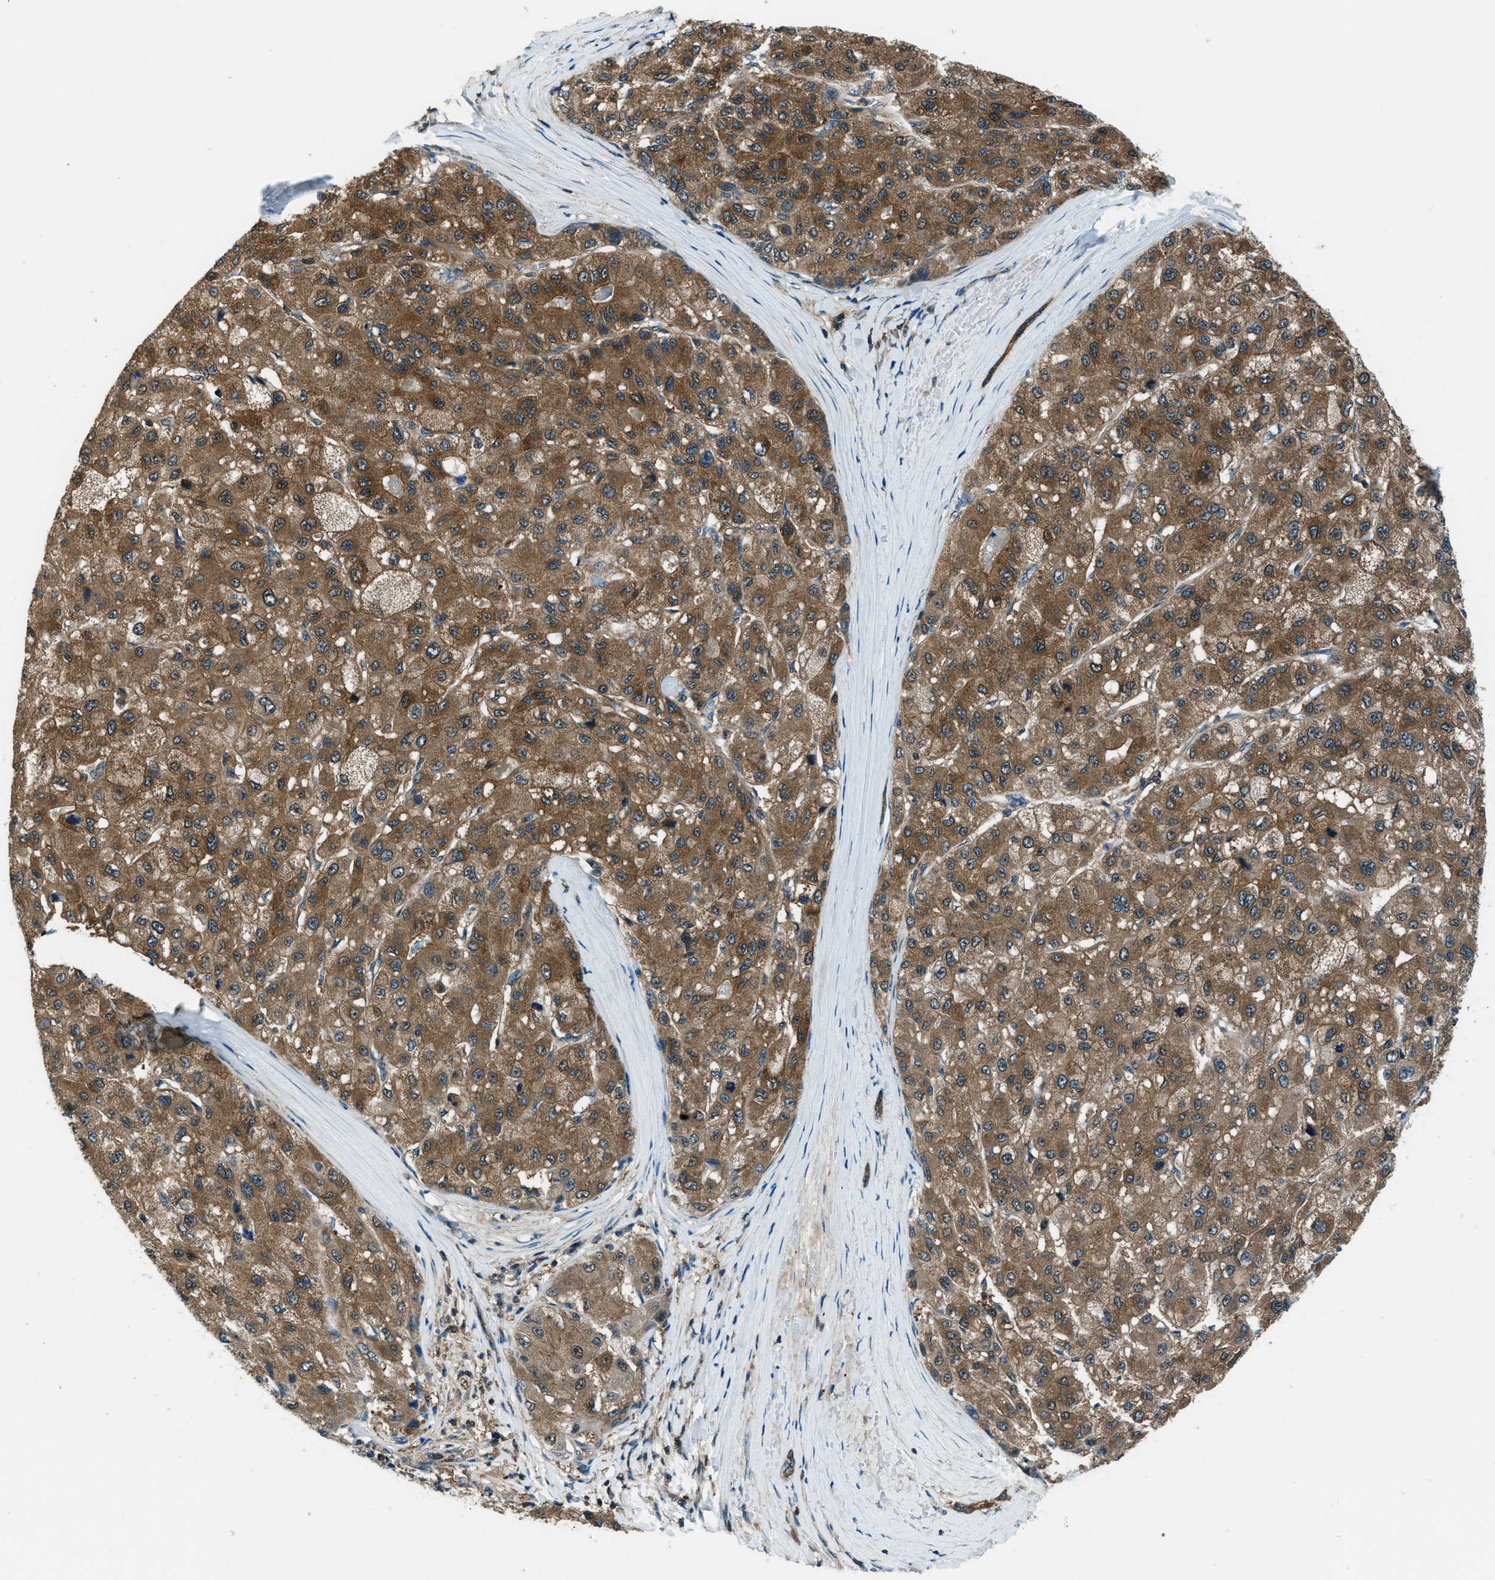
{"staining": {"intensity": "moderate", "quantity": ">75%", "location": "cytoplasmic/membranous"}, "tissue": "liver cancer", "cell_type": "Tumor cells", "image_type": "cancer", "snomed": [{"axis": "morphology", "description": "Carcinoma, Hepatocellular, NOS"}, {"axis": "topography", "description": "Liver"}], "caption": "Immunohistochemistry (IHC) (DAB (3,3'-diaminobenzidine)) staining of liver cancer (hepatocellular carcinoma) demonstrates moderate cytoplasmic/membranous protein expression in about >75% of tumor cells.", "gene": "HEBP2", "patient": {"sex": "male", "age": 80}}